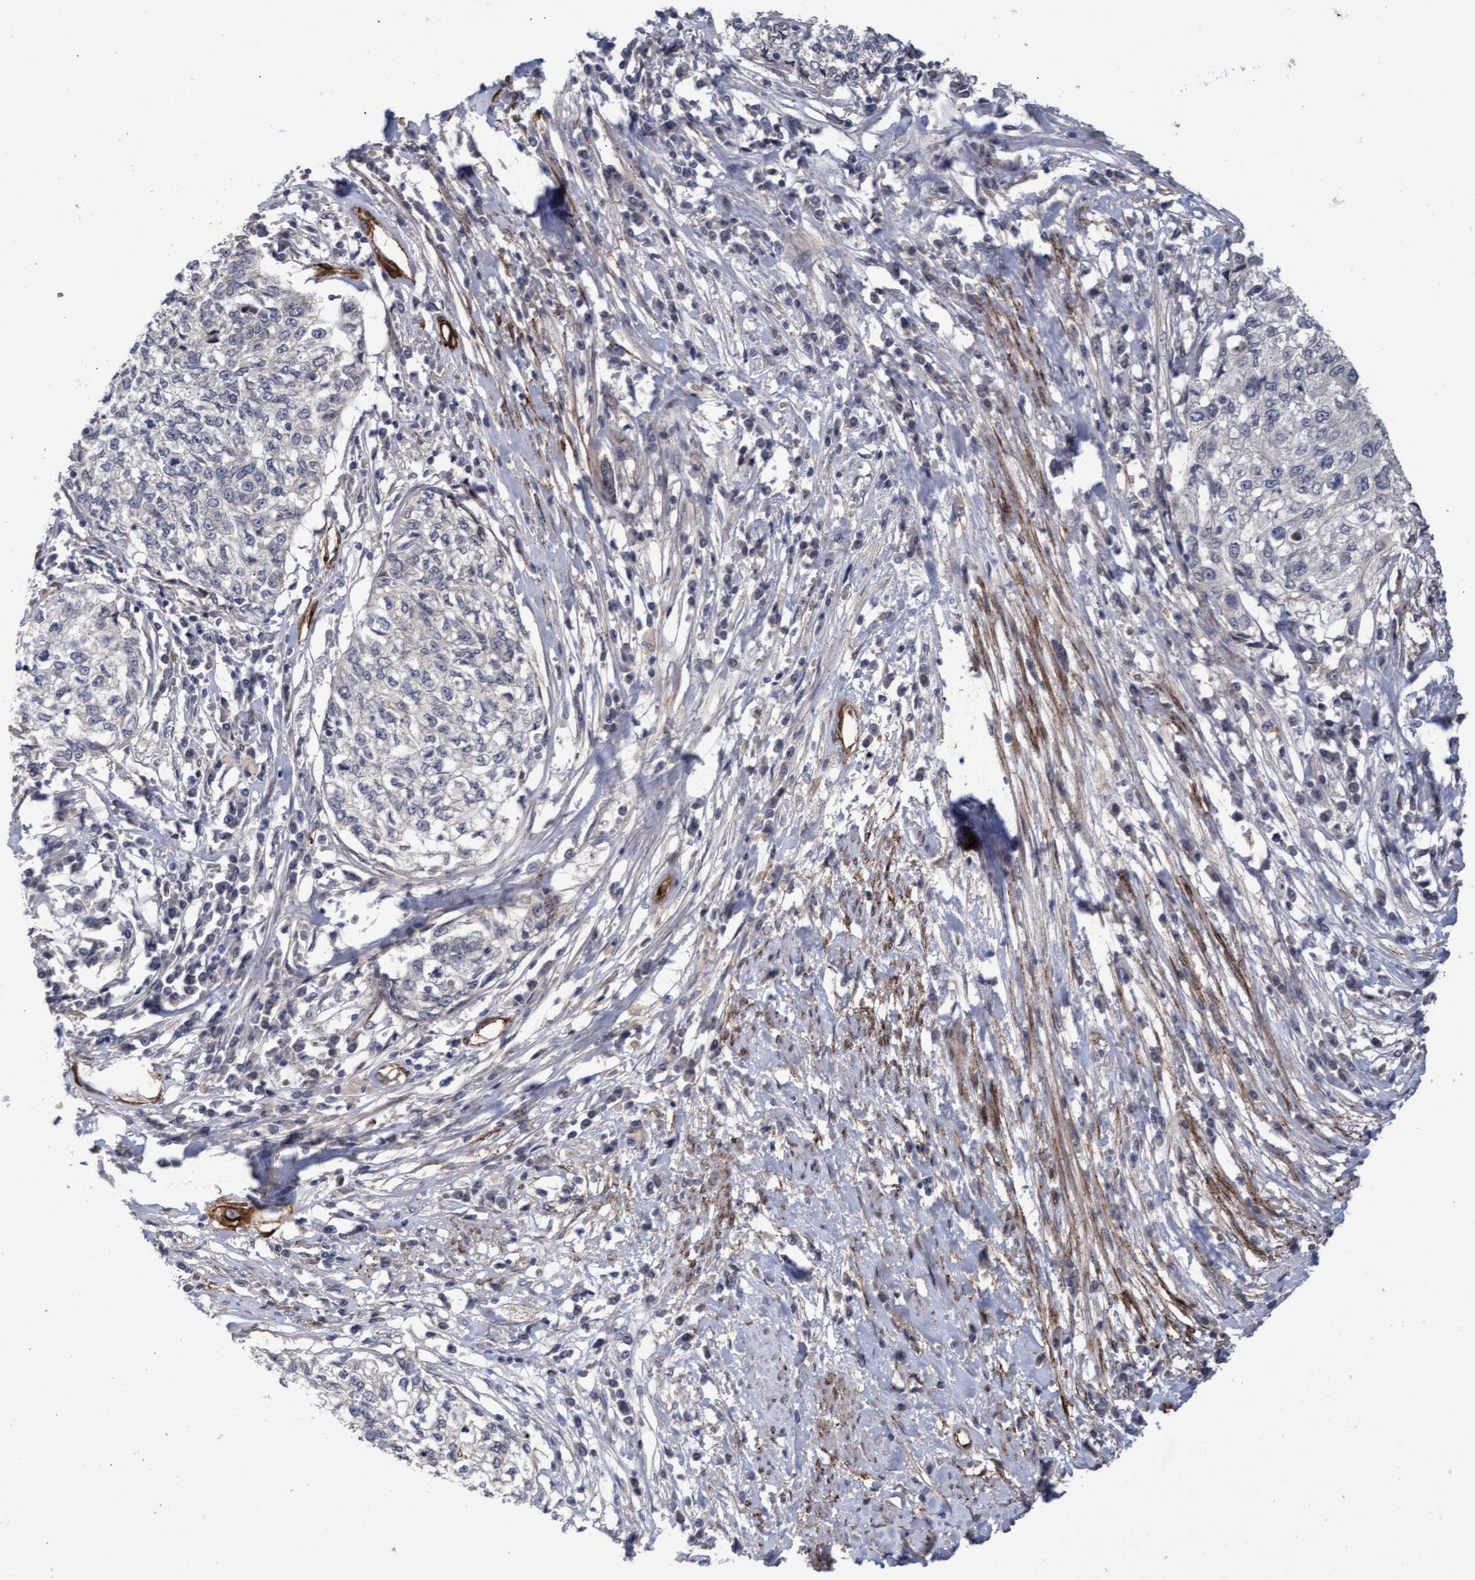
{"staining": {"intensity": "negative", "quantity": "none", "location": "none"}, "tissue": "cervical cancer", "cell_type": "Tumor cells", "image_type": "cancer", "snomed": [{"axis": "morphology", "description": "Squamous cell carcinoma, NOS"}, {"axis": "topography", "description": "Cervix"}], "caption": "IHC micrograph of human cervical cancer (squamous cell carcinoma) stained for a protein (brown), which reveals no positivity in tumor cells. (DAB (3,3'-diaminobenzidine) immunohistochemistry (IHC) visualized using brightfield microscopy, high magnification).", "gene": "ZNF750", "patient": {"sex": "female", "age": 57}}